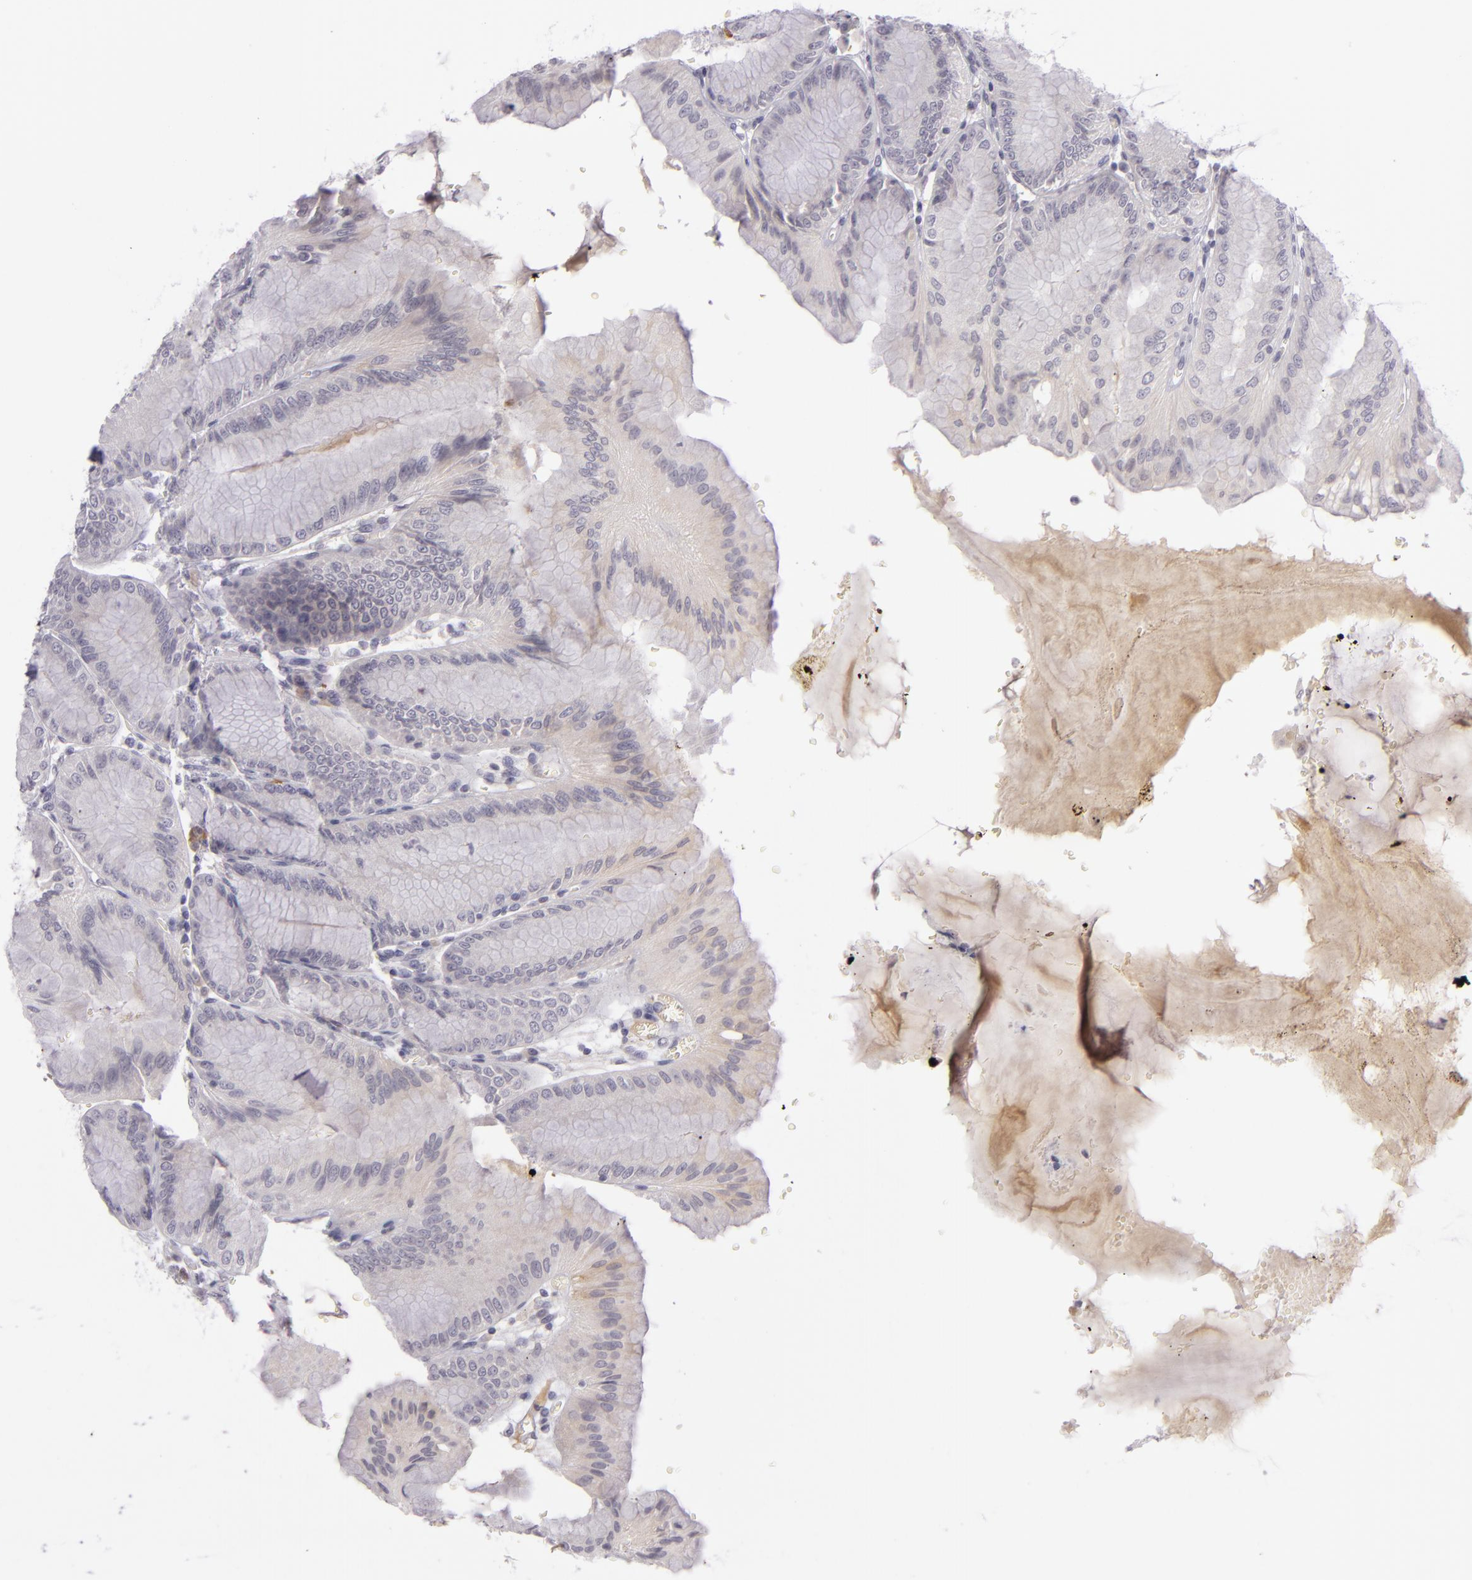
{"staining": {"intensity": "negative", "quantity": "none", "location": "none"}, "tissue": "stomach", "cell_type": "Glandular cells", "image_type": "normal", "snomed": [{"axis": "morphology", "description": "Normal tissue, NOS"}, {"axis": "topography", "description": "Stomach, lower"}], "caption": "Glandular cells are negative for protein expression in normal human stomach. (DAB immunohistochemistry, high magnification).", "gene": "DAG1", "patient": {"sex": "male", "age": 71}}